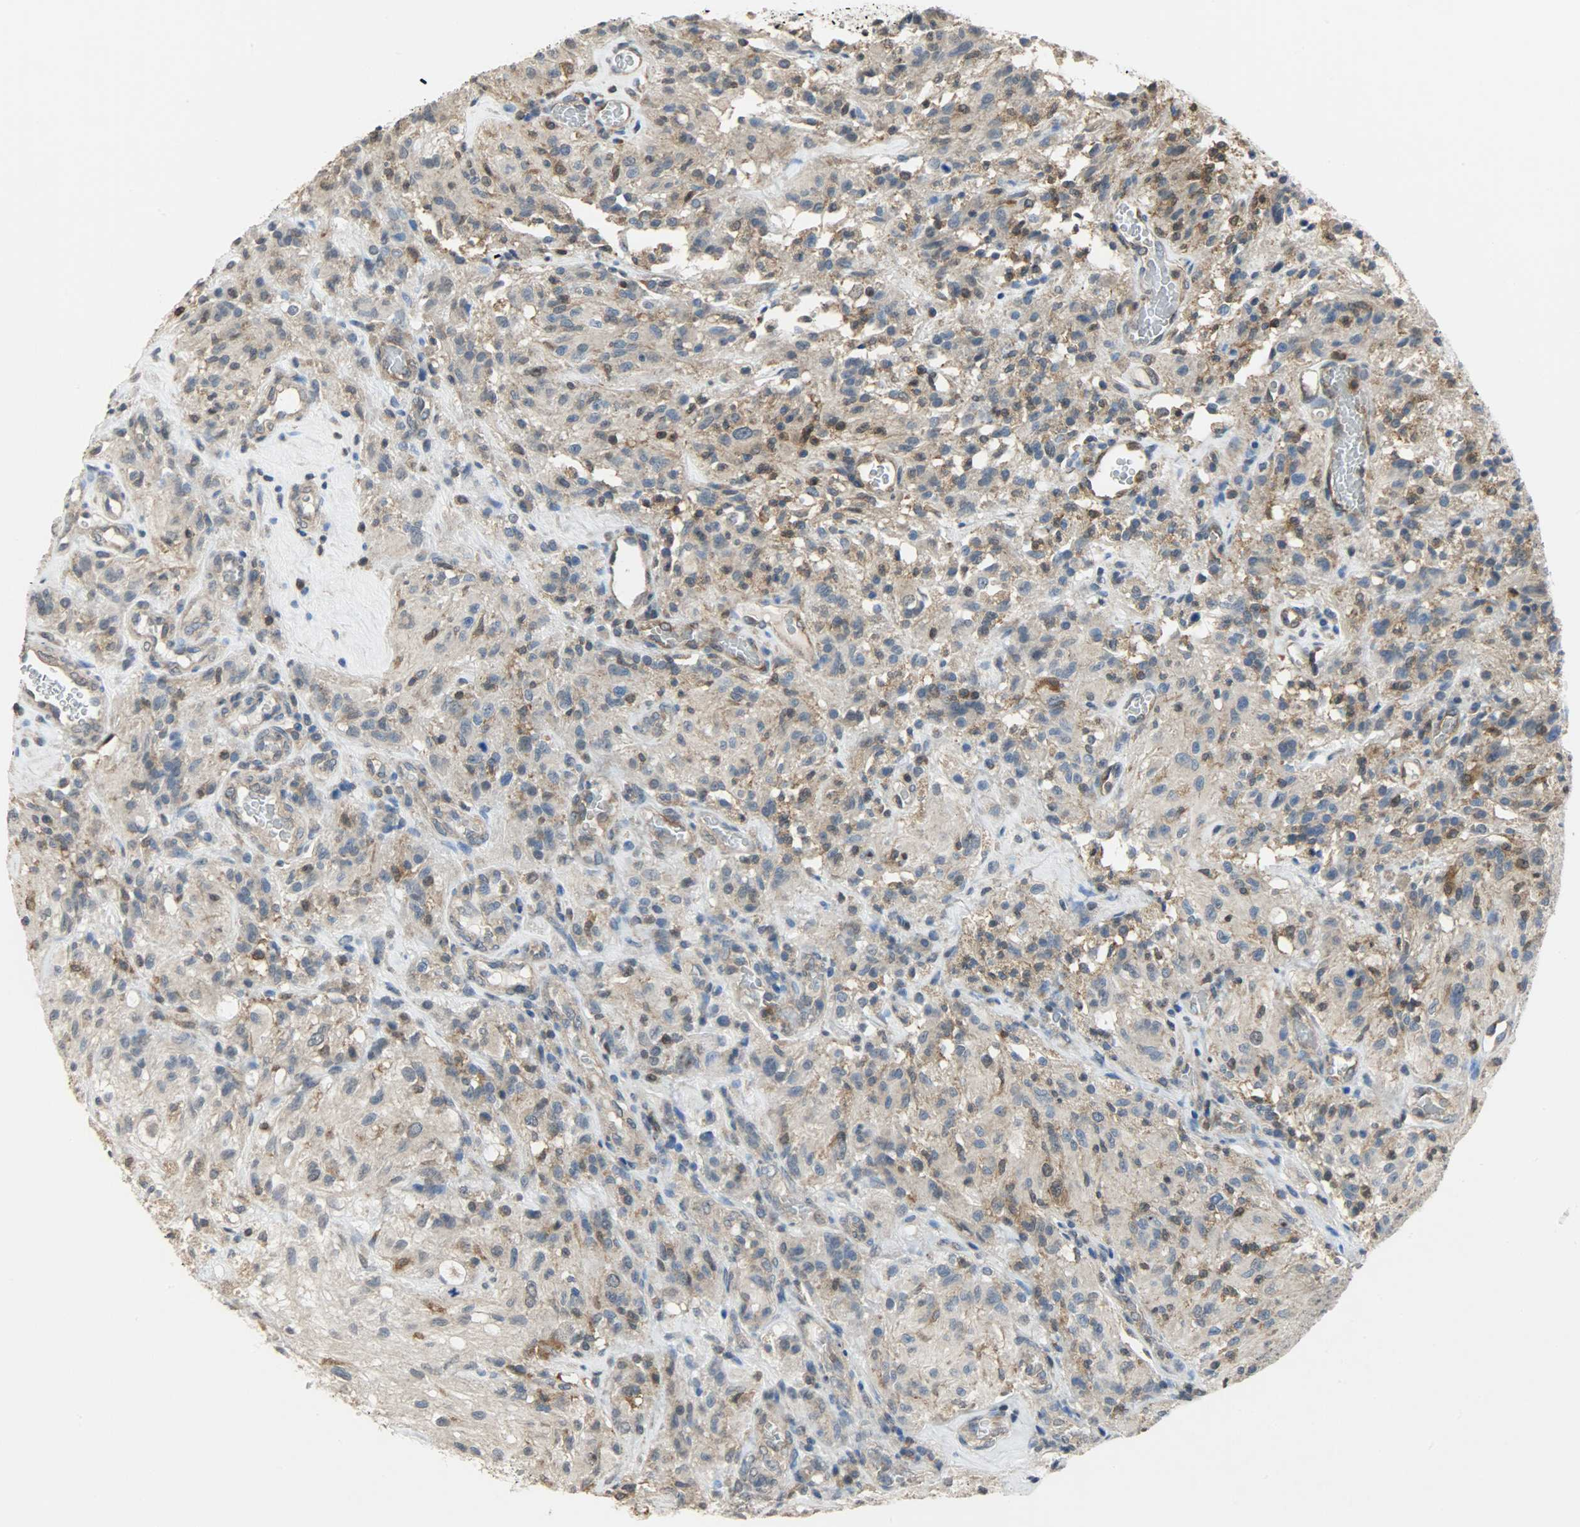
{"staining": {"intensity": "moderate", "quantity": ">75%", "location": "cytoplasmic/membranous"}, "tissue": "glioma", "cell_type": "Tumor cells", "image_type": "cancer", "snomed": [{"axis": "morphology", "description": "Normal tissue, NOS"}, {"axis": "morphology", "description": "Glioma, malignant, High grade"}, {"axis": "topography", "description": "Cerebral cortex"}], "caption": "IHC image of malignant high-grade glioma stained for a protein (brown), which reveals medium levels of moderate cytoplasmic/membranous expression in approximately >75% of tumor cells.", "gene": "TRIM21", "patient": {"sex": "male", "age": 56}}